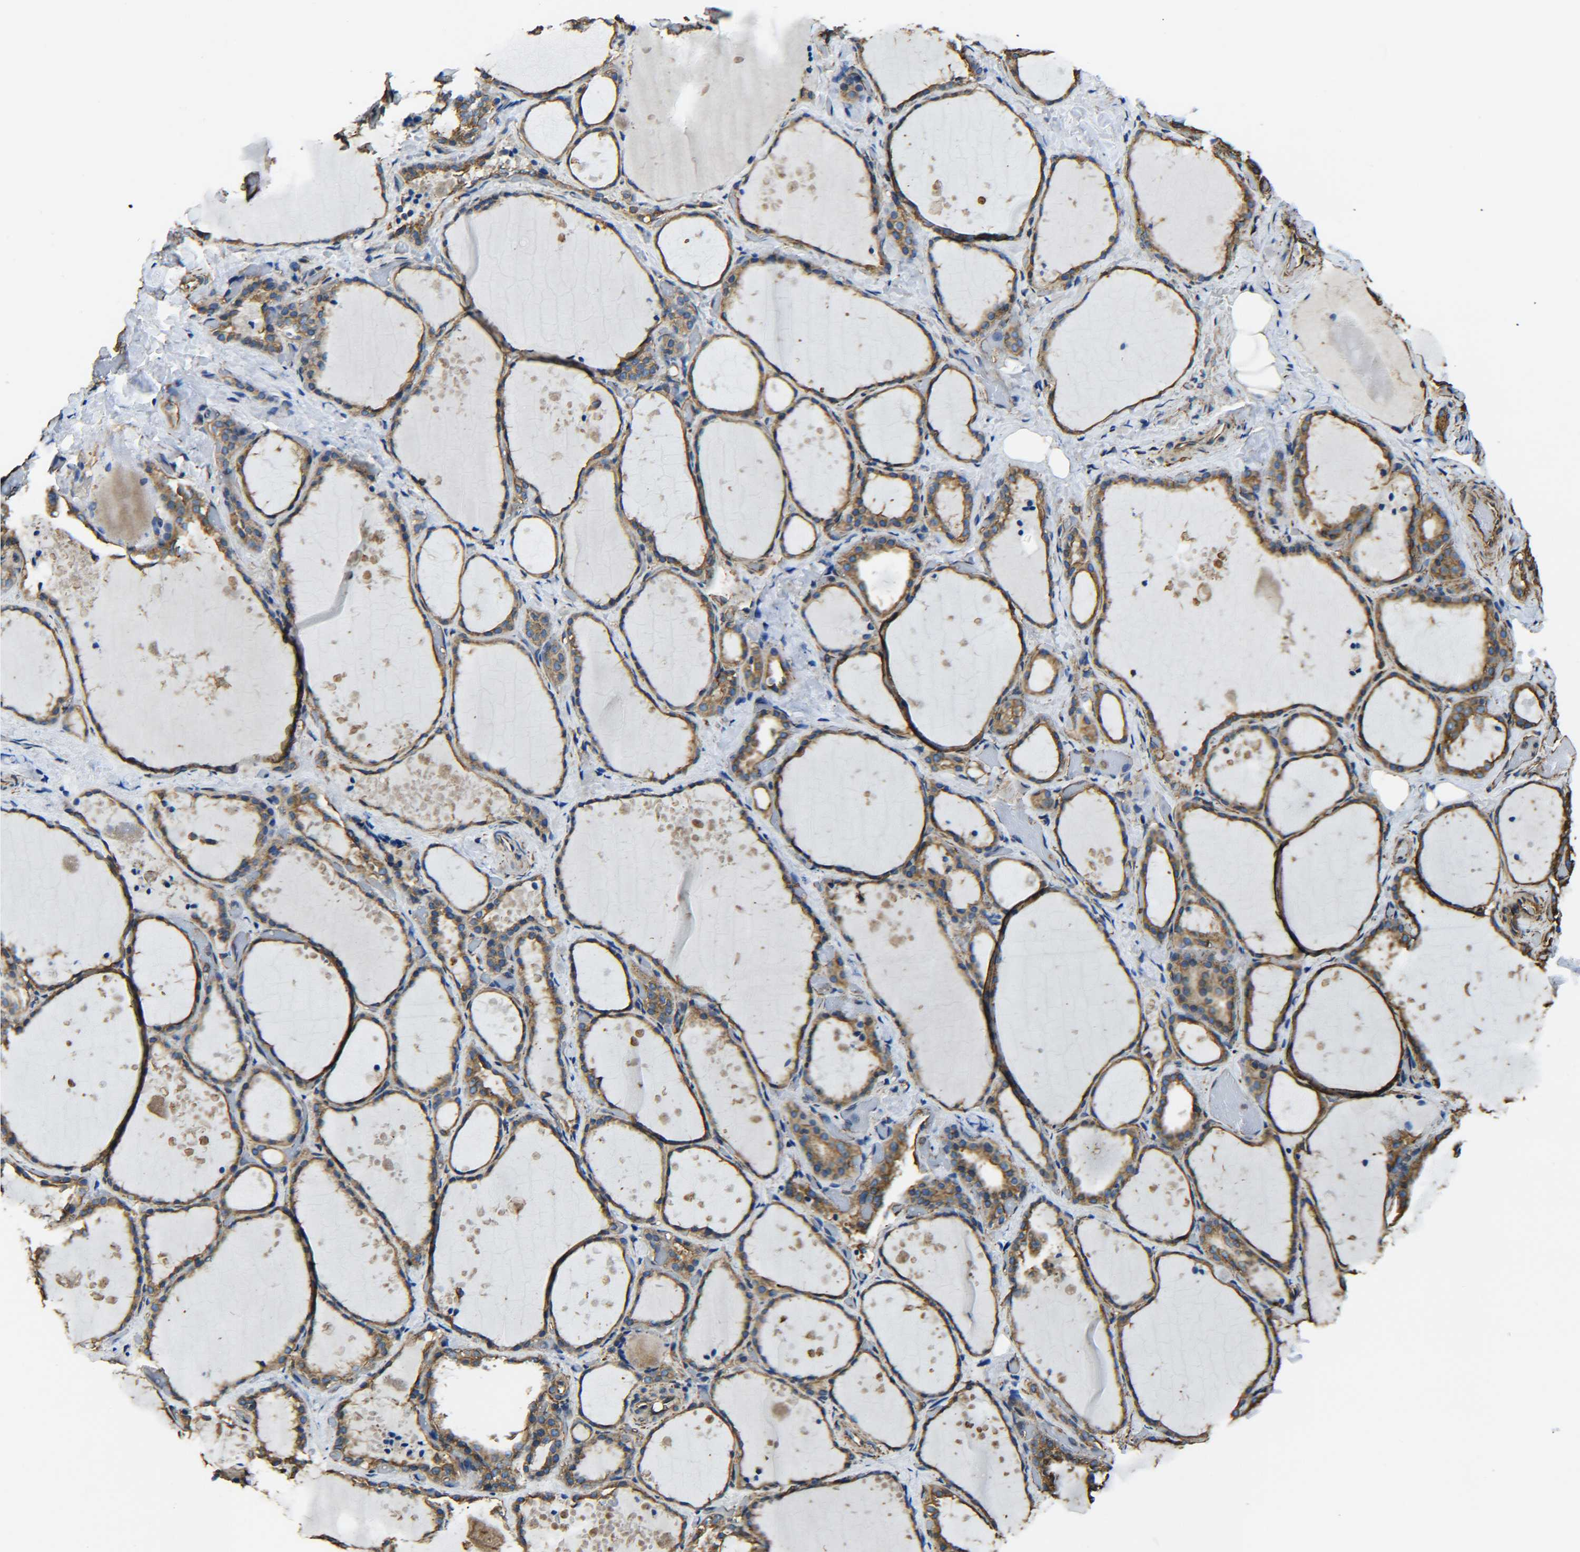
{"staining": {"intensity": "moderate", "quantity": ">75%", "location": "cytoplasmic/membranous"}, "tissue": "thyroid gland", "cell_type": "Glandular cells", "image_type": "normal", "snomed": [{"axis": "morphology", "description": "Normal tissue, NOS"}, {"axis": "topography", "description": "Thyroid gland"}], "caption": "Immunohistochemistry (DAB) staining of unremarkable thyroid gland shows moderate cytoplasmic/membranous protein expression in approximately >75% of glandular cells.", "gene": "TUBB", "patient": {"sex": "female", "age": 44}}